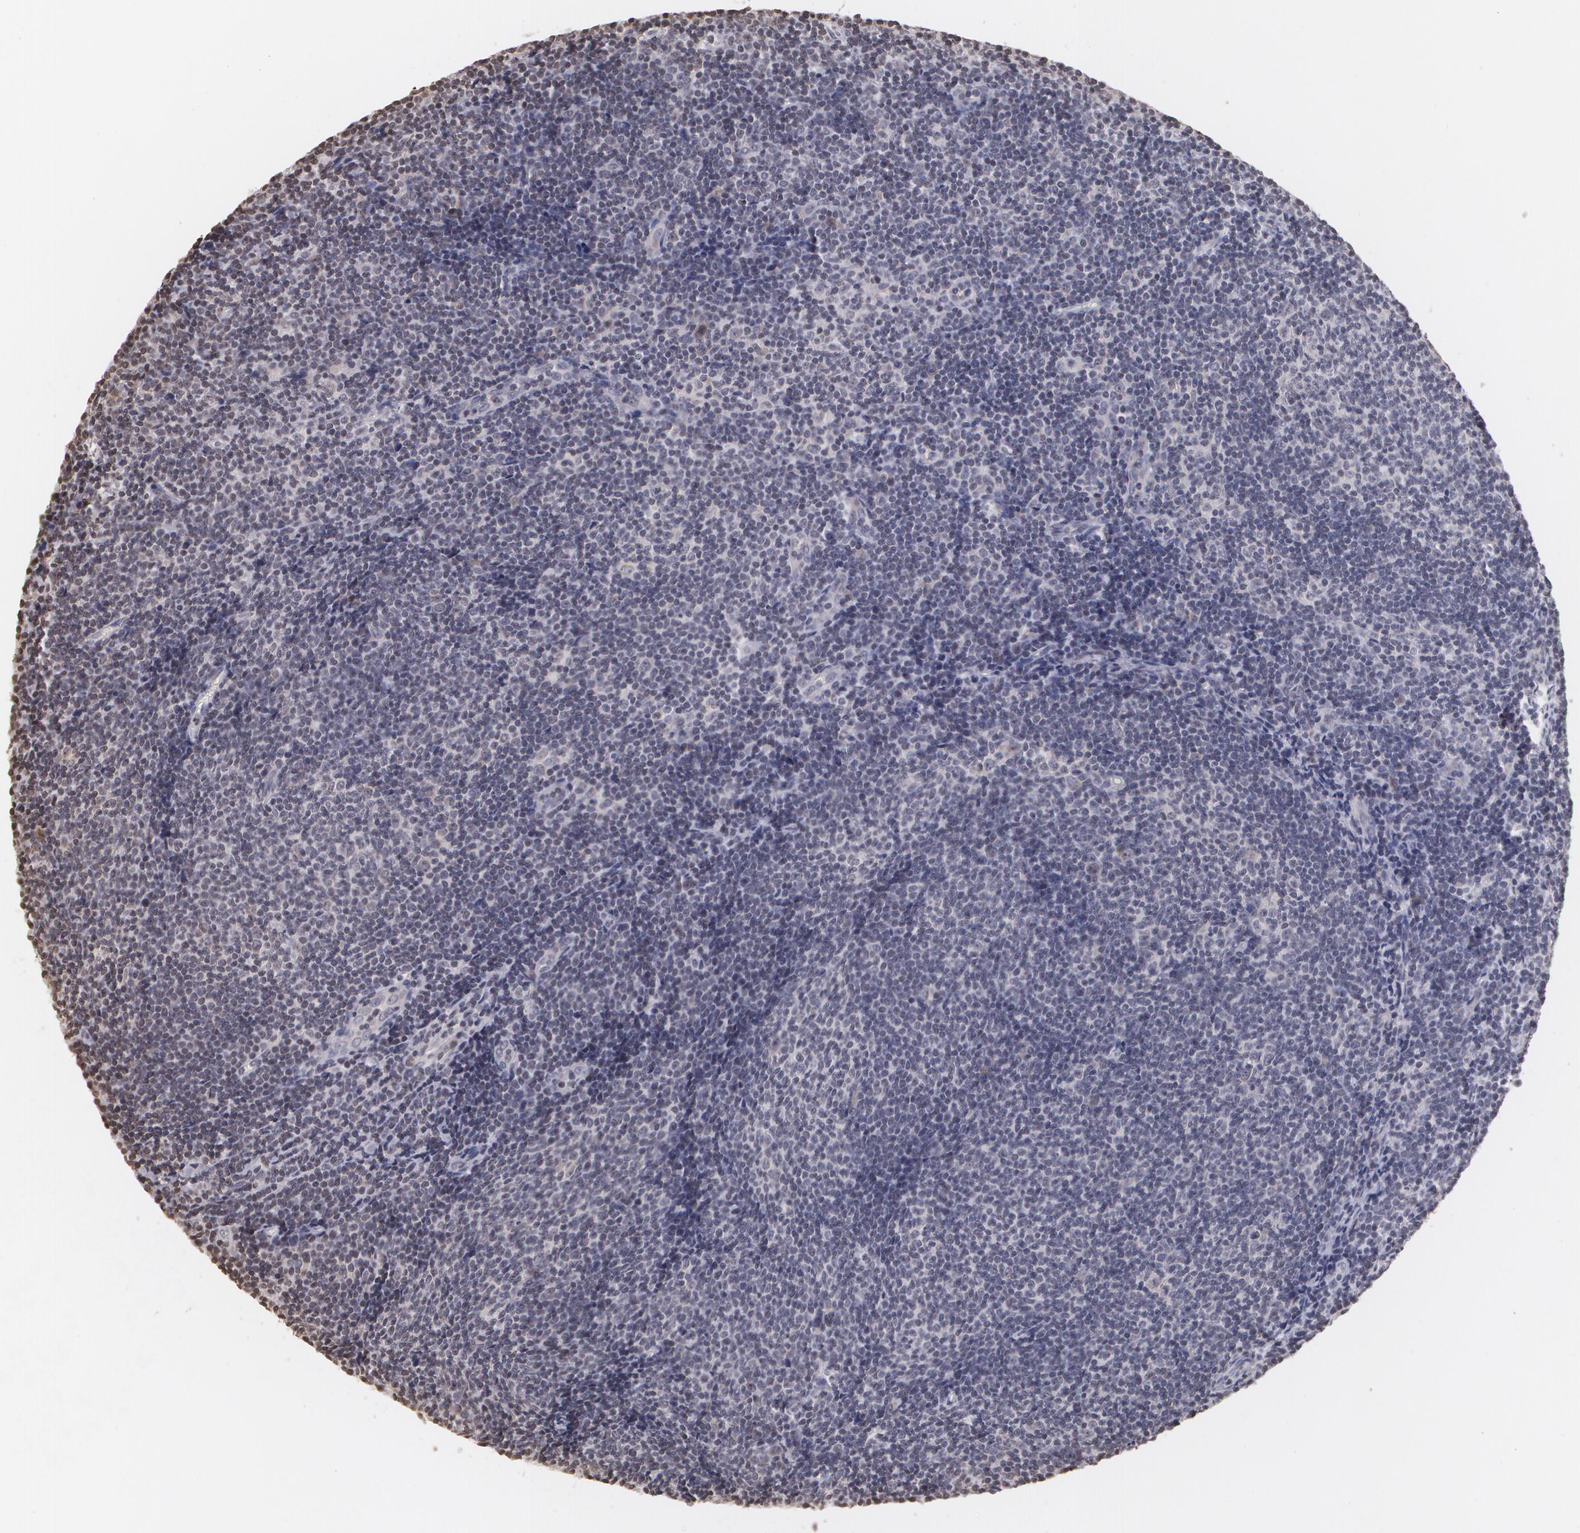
{"staining": {"intensity": "negative", "quantity": "none", "location": "none"}, "tissue": "lymphoma", "cell_type": "Tumor cells", "image_type": "cancer", "snomed": [{"axis": "morphology", "description": "Malignant lymphoma, non-Hodgkin's type, Low grade"}, {"axis": "topography", "description": "Lymph node"}], "caption": "The micrograph demonstrates no significant positivity in tumor cells of malignant lymphoma, non-Hodgkin's type (low-grade).", "gene": "THRB", "patient": {"sex": "male", "age": 49}}